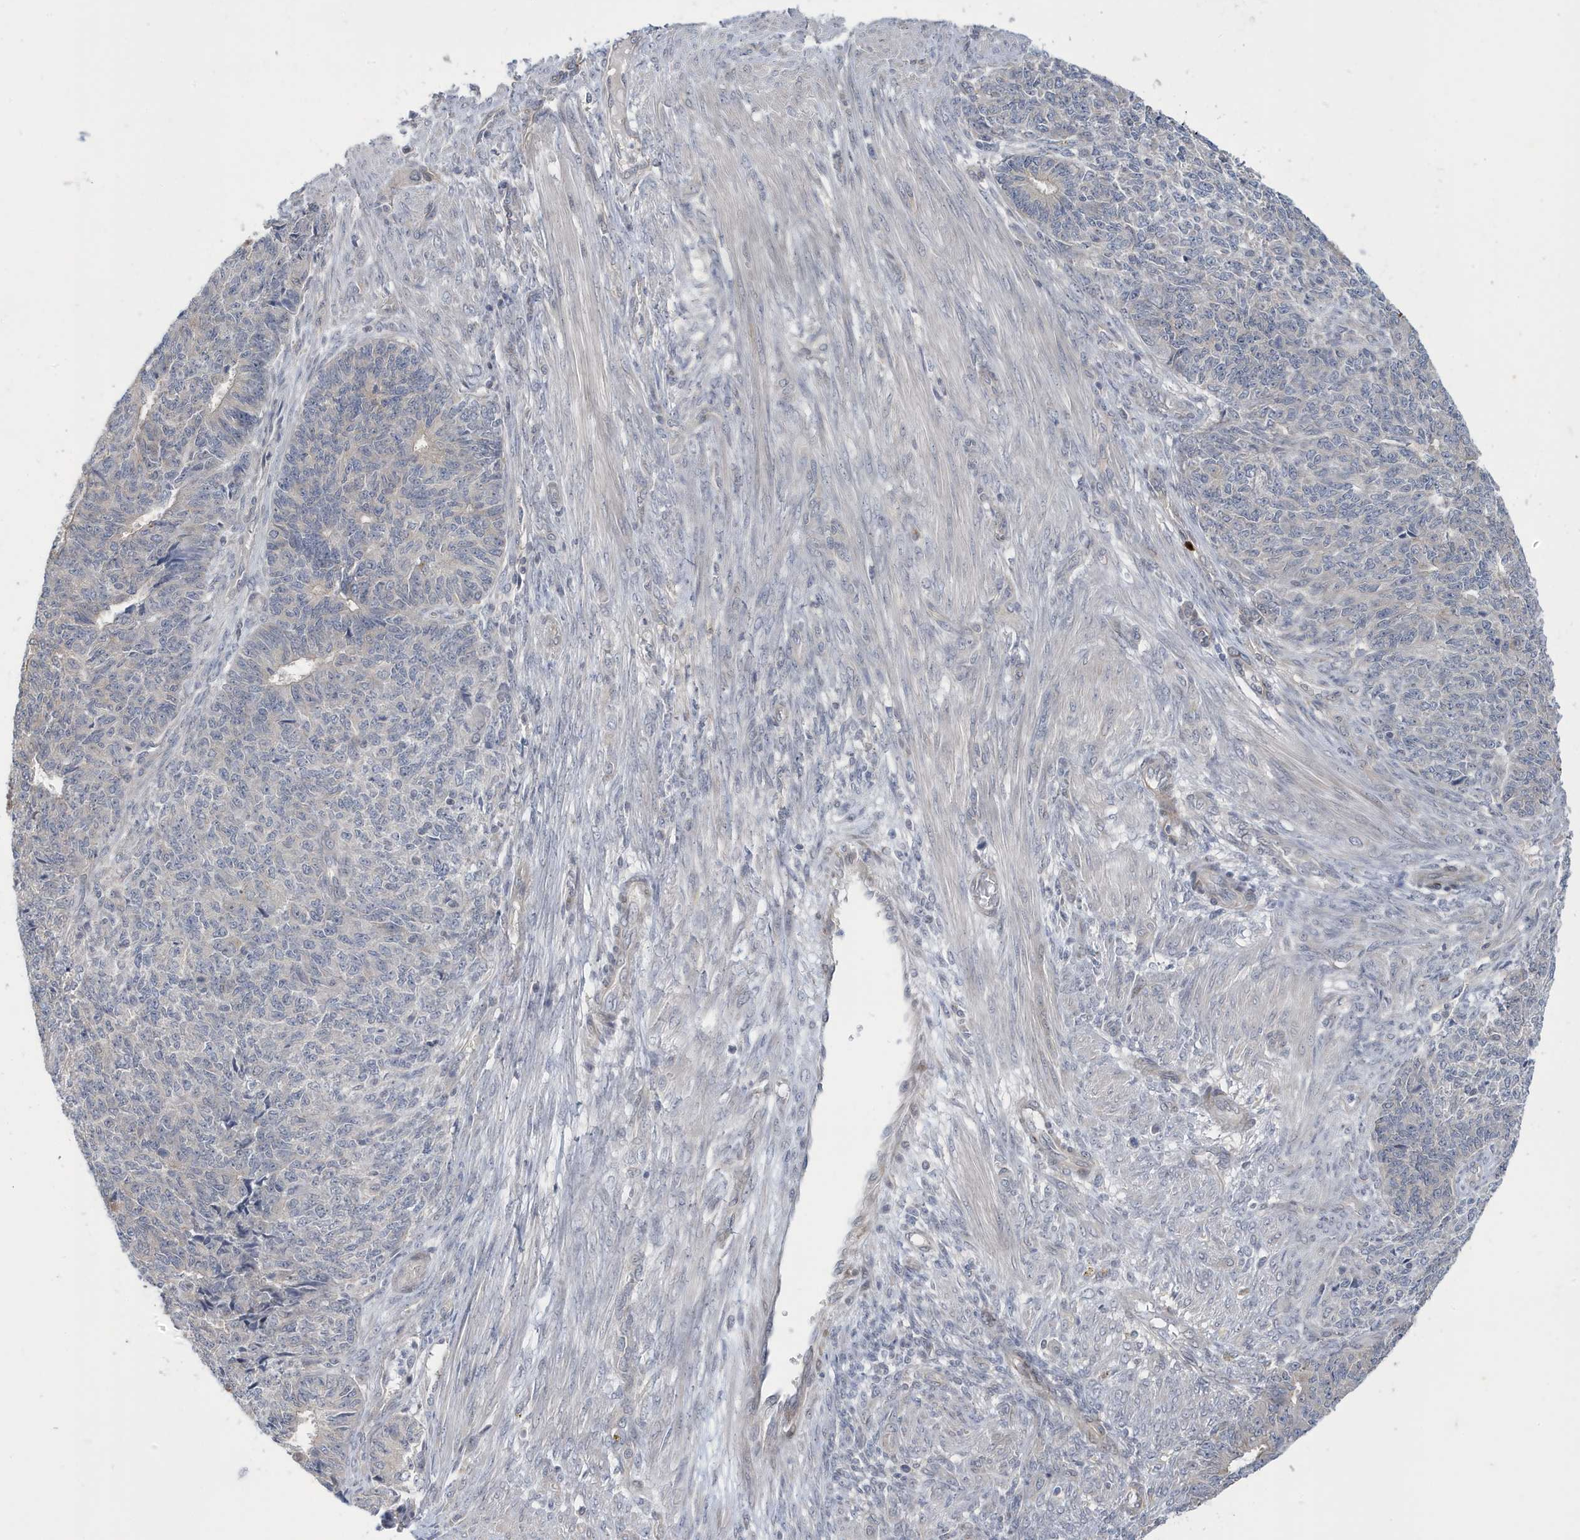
{"staining": {"intensity": "negative", "quantity": "none", "location": "none"}, "tissue": "endometrial cancer", "cell_type": "Tumor cells", "image_type": "cancer", "snomed": [{"axis": "morphology", "description": "Adenocarcinoma, NOS"}, {"axis": "topography", "description": "Endometrium"}], "caption": "Immunohistochemistry (IHC) micrograph of human adenocarcinoma (endometrial) stained for a protein (brown), which exhibits no staining in tumor cells.", "gene": "ZNF654", "patient": {"sex": "female", "age": 32}}